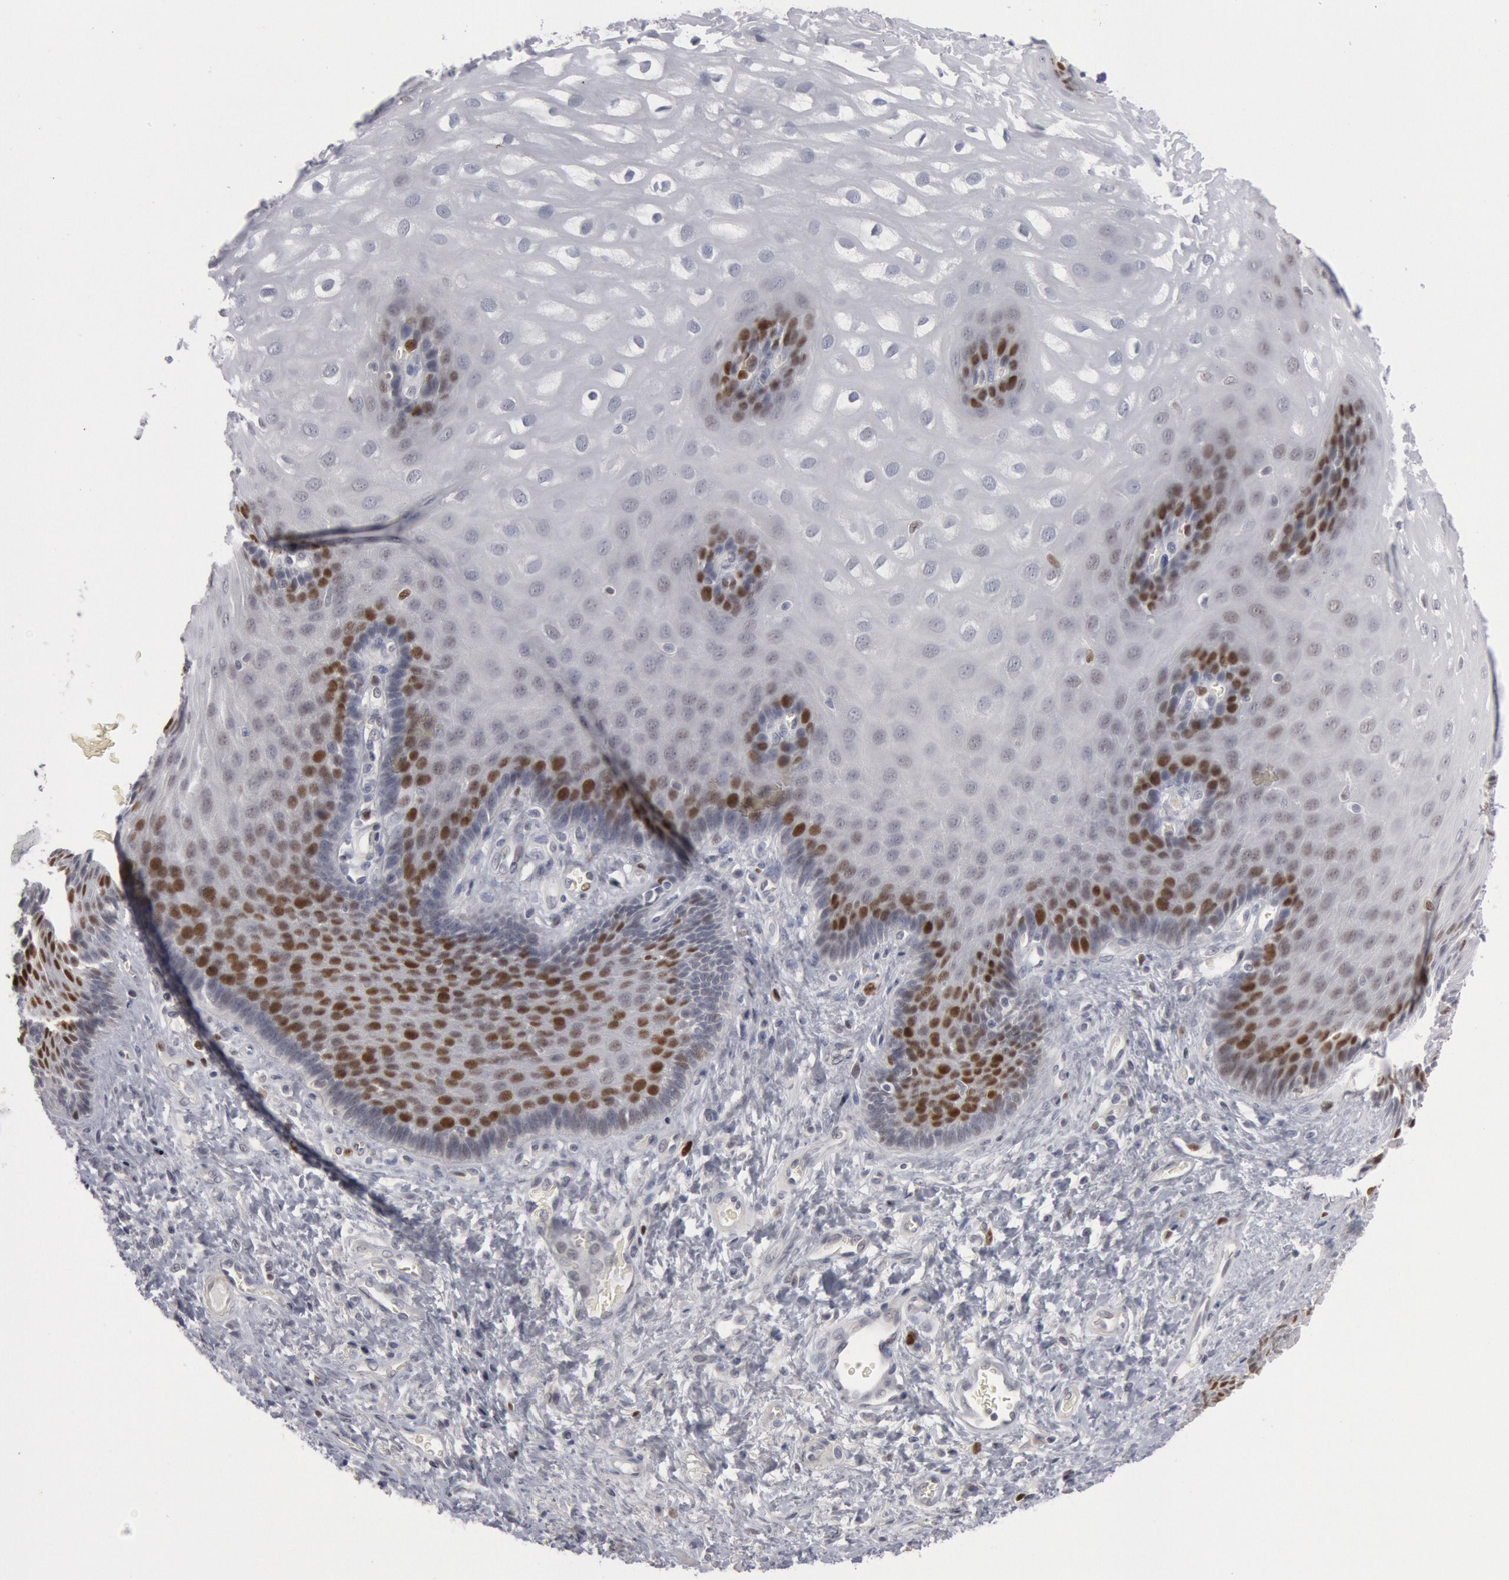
{"staining": {"intensity": "strong", "quantity": "<25%", "location": "nuclear"}, "tissue": "esophagus", "cell_type": "Squamous epithelial cells", "image_type": "normal", "snomed": [{"axis": "morphology", "description": "Normal tissue, NOS"}, {"axis": "morphology", "description": "Adenocarcinoma, NOS"}, {"axis": "topography", "description": "Esophagus"}, {"axis": "topography", "description": "Stomach"}], "caption": "Esophagus stained for a protein (brown) demonstrates strong nuclear positive positivity in approximately <25% of squamous epithelial cells.", "gene": "WDHD1", "patient": {"sex": "male", "age": 62}}